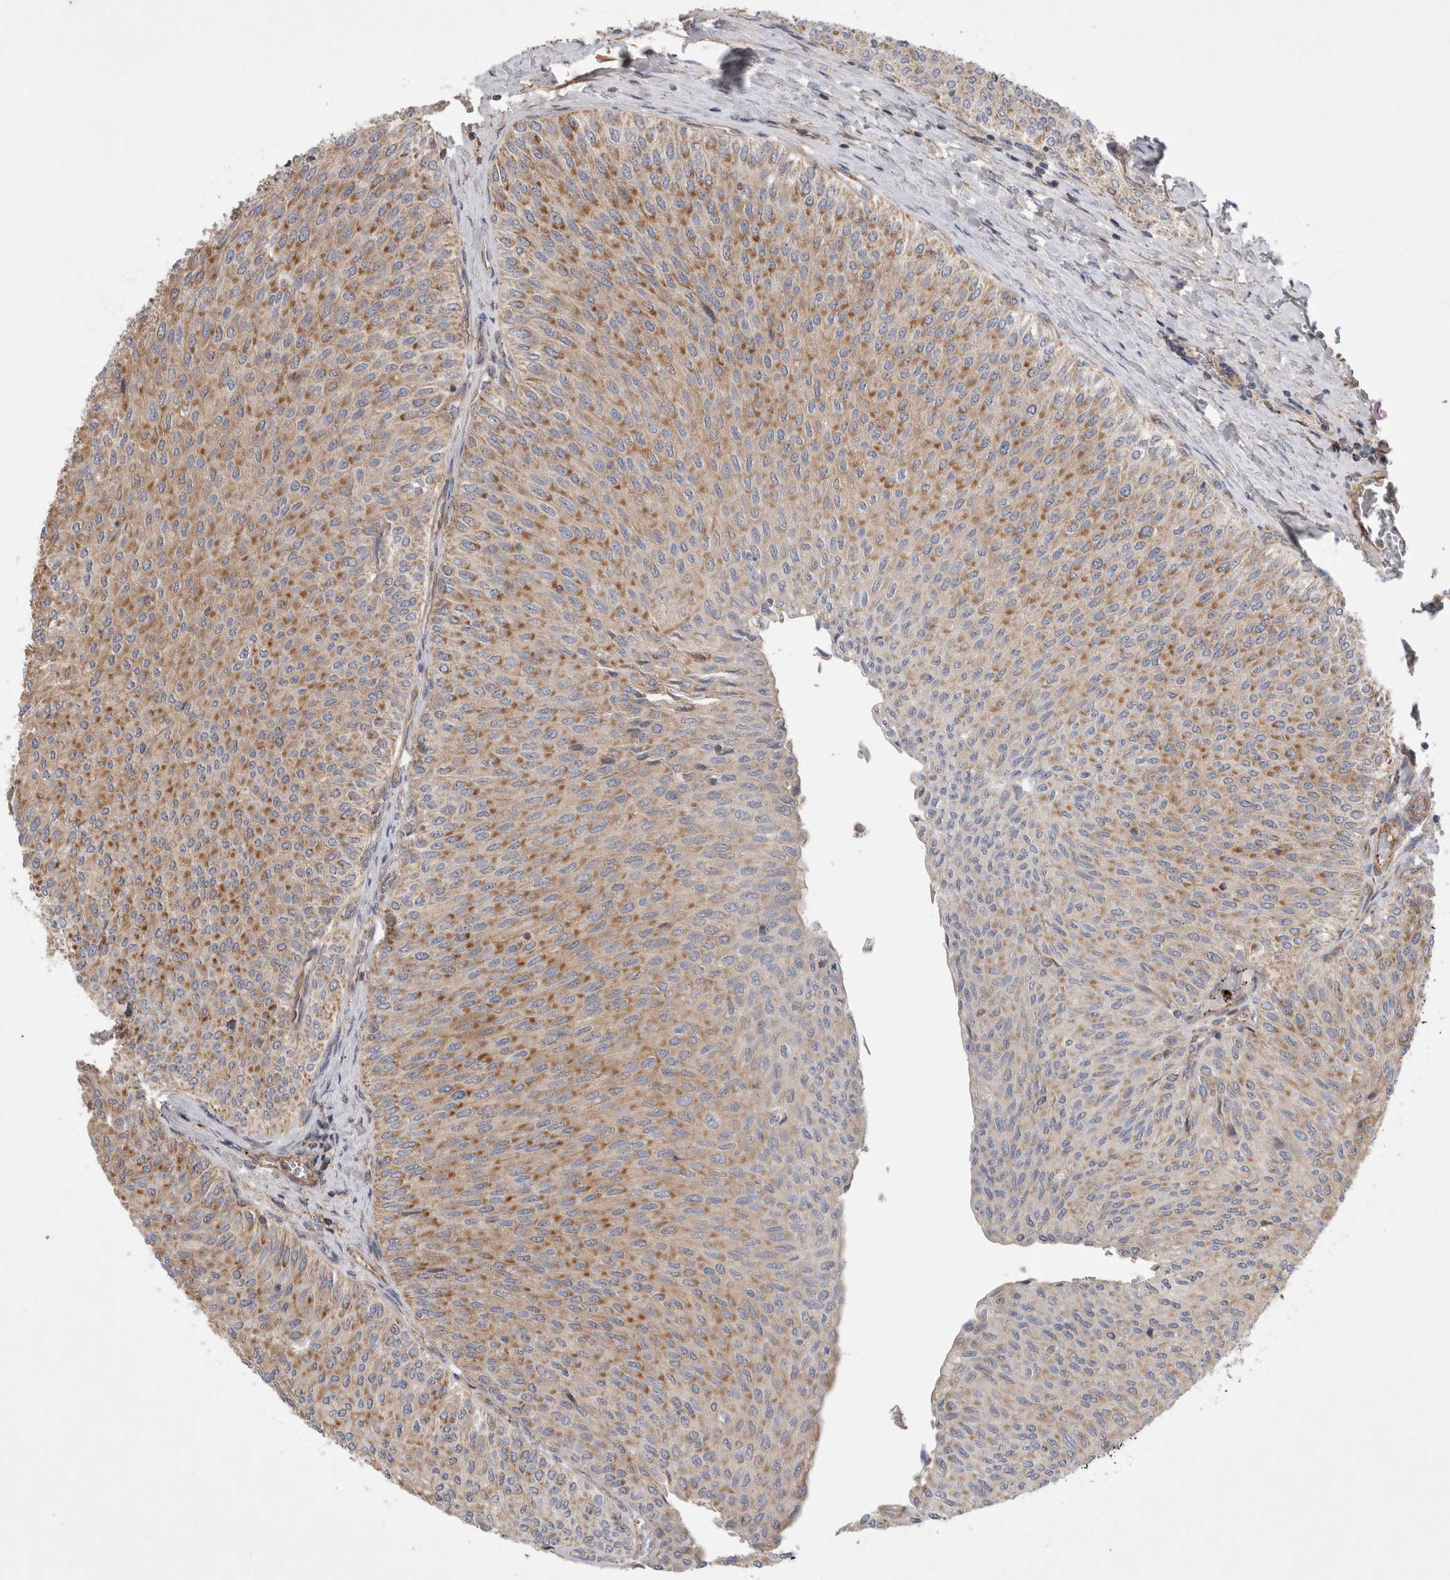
{"staining": {"intensity": "moderate", "quantity": ">75%", "location": "cytoplasmic/membranous"}, "tissue": "urothelial cancer", "cell_type": "Tumor cells", "image_type": "cancer", "snomed": [{"axis": "morphology", "description": "Urothelial carcinoma, Low grade"}, {"axis": "topography", "description": "Urinary bladder"}], "caption": "A micrograph of urothelial cancer stained for a protein reveals moderate cytoplasmic/membranous brown staining in tumor cells. Nuclei are stained in blue.", "gene": "MRPS28", "patient": {"sex": "male", "age": 78}}